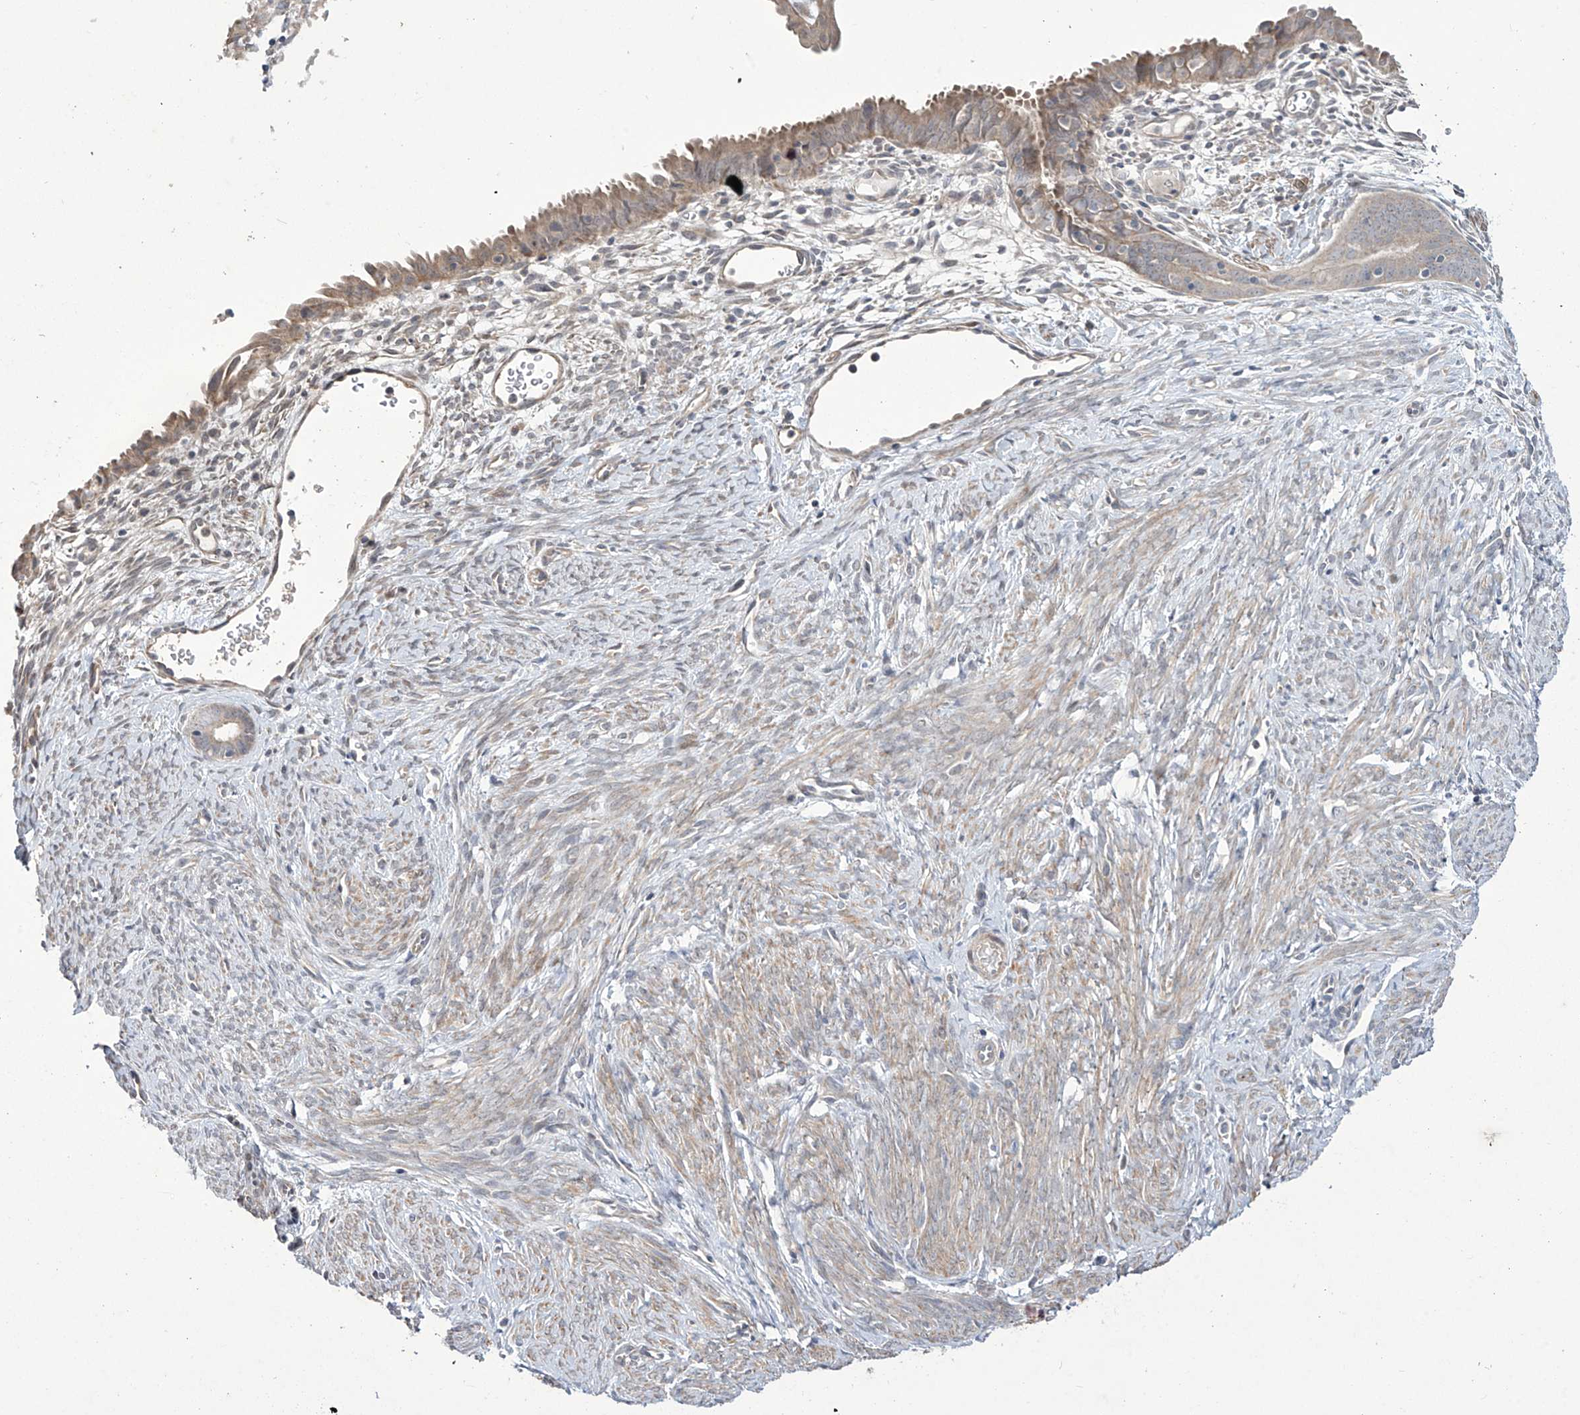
{"staining": {"intensity": "weak", "quantity": "25%-75%", "location": "cytoplasmic/membranous"}, "tissue": "endometrial cancer", "cell_type": "Tumor cells", "image_type": "cancer", "snomed": [{"axis": "morphology", "description": "Adenocarcinoma, NOS"}, {"axis": "topography", "description": "Endometrium"}], "caption": "Endometrial cancer was stained to show a protein in brown. There is low levels of weak cytoplasmic/membranous positivity in about 25%-75% of tumor cells.", "gene": "TRIM60", "patient": {"sex": "female", "age": 51}}